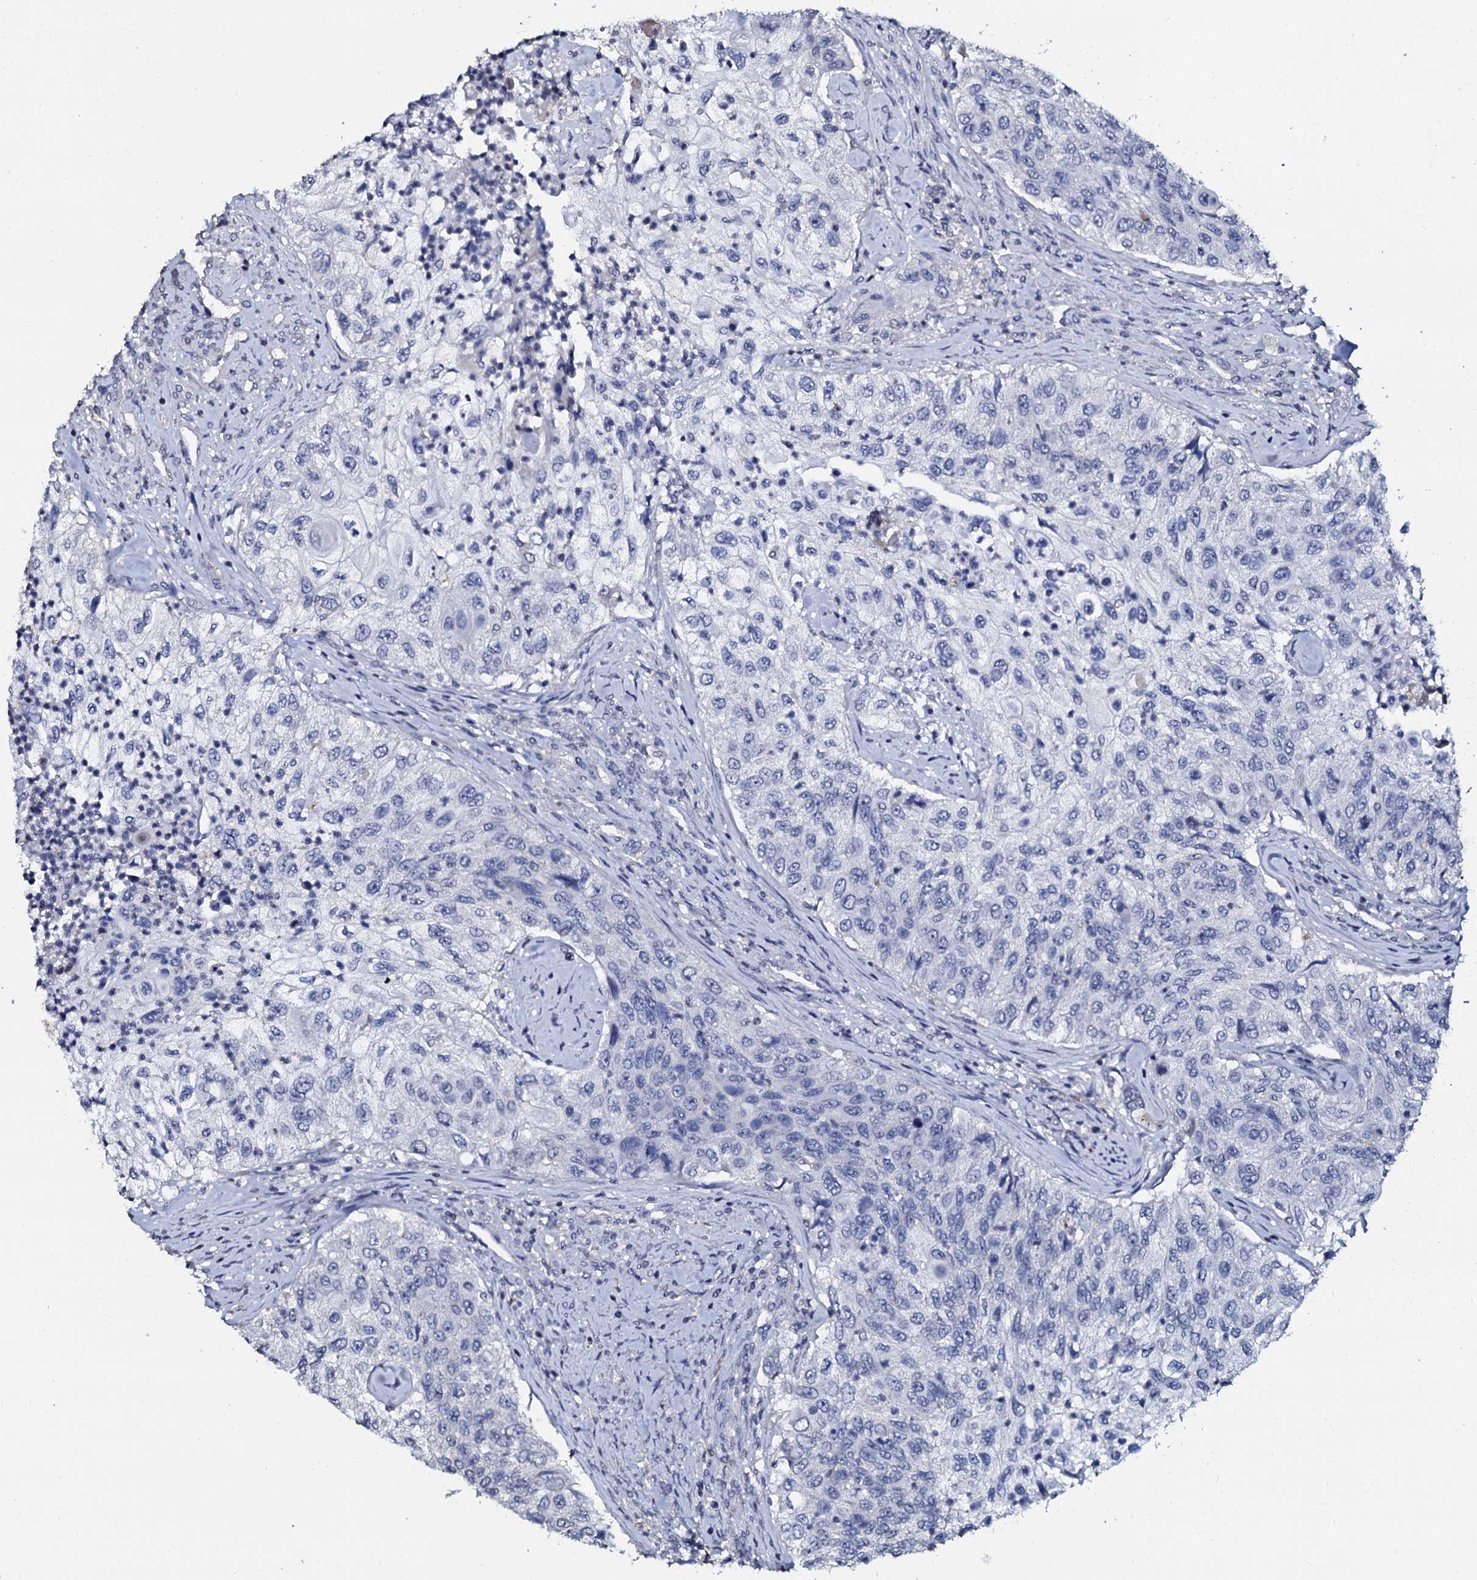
{"staining": {"intensity": "negative", "quantity": "none", "location": "none"}, "tissue": "urothelial cancer", "cell_type": "Tumor cells", "image_type": "cancer", "snomed": [{"axis": "morphology", "description": "Urothelial carcinoma, High grade"}, {"axis": "topography", "description": "Urinary bladder"}], "caption": "Human urothelial cancer stained for a protein using immunohistochemistry exhibits no staining in tumor cells.", "gene": "SLC37A4", "patient": {"sex": "female", "age": 60}}